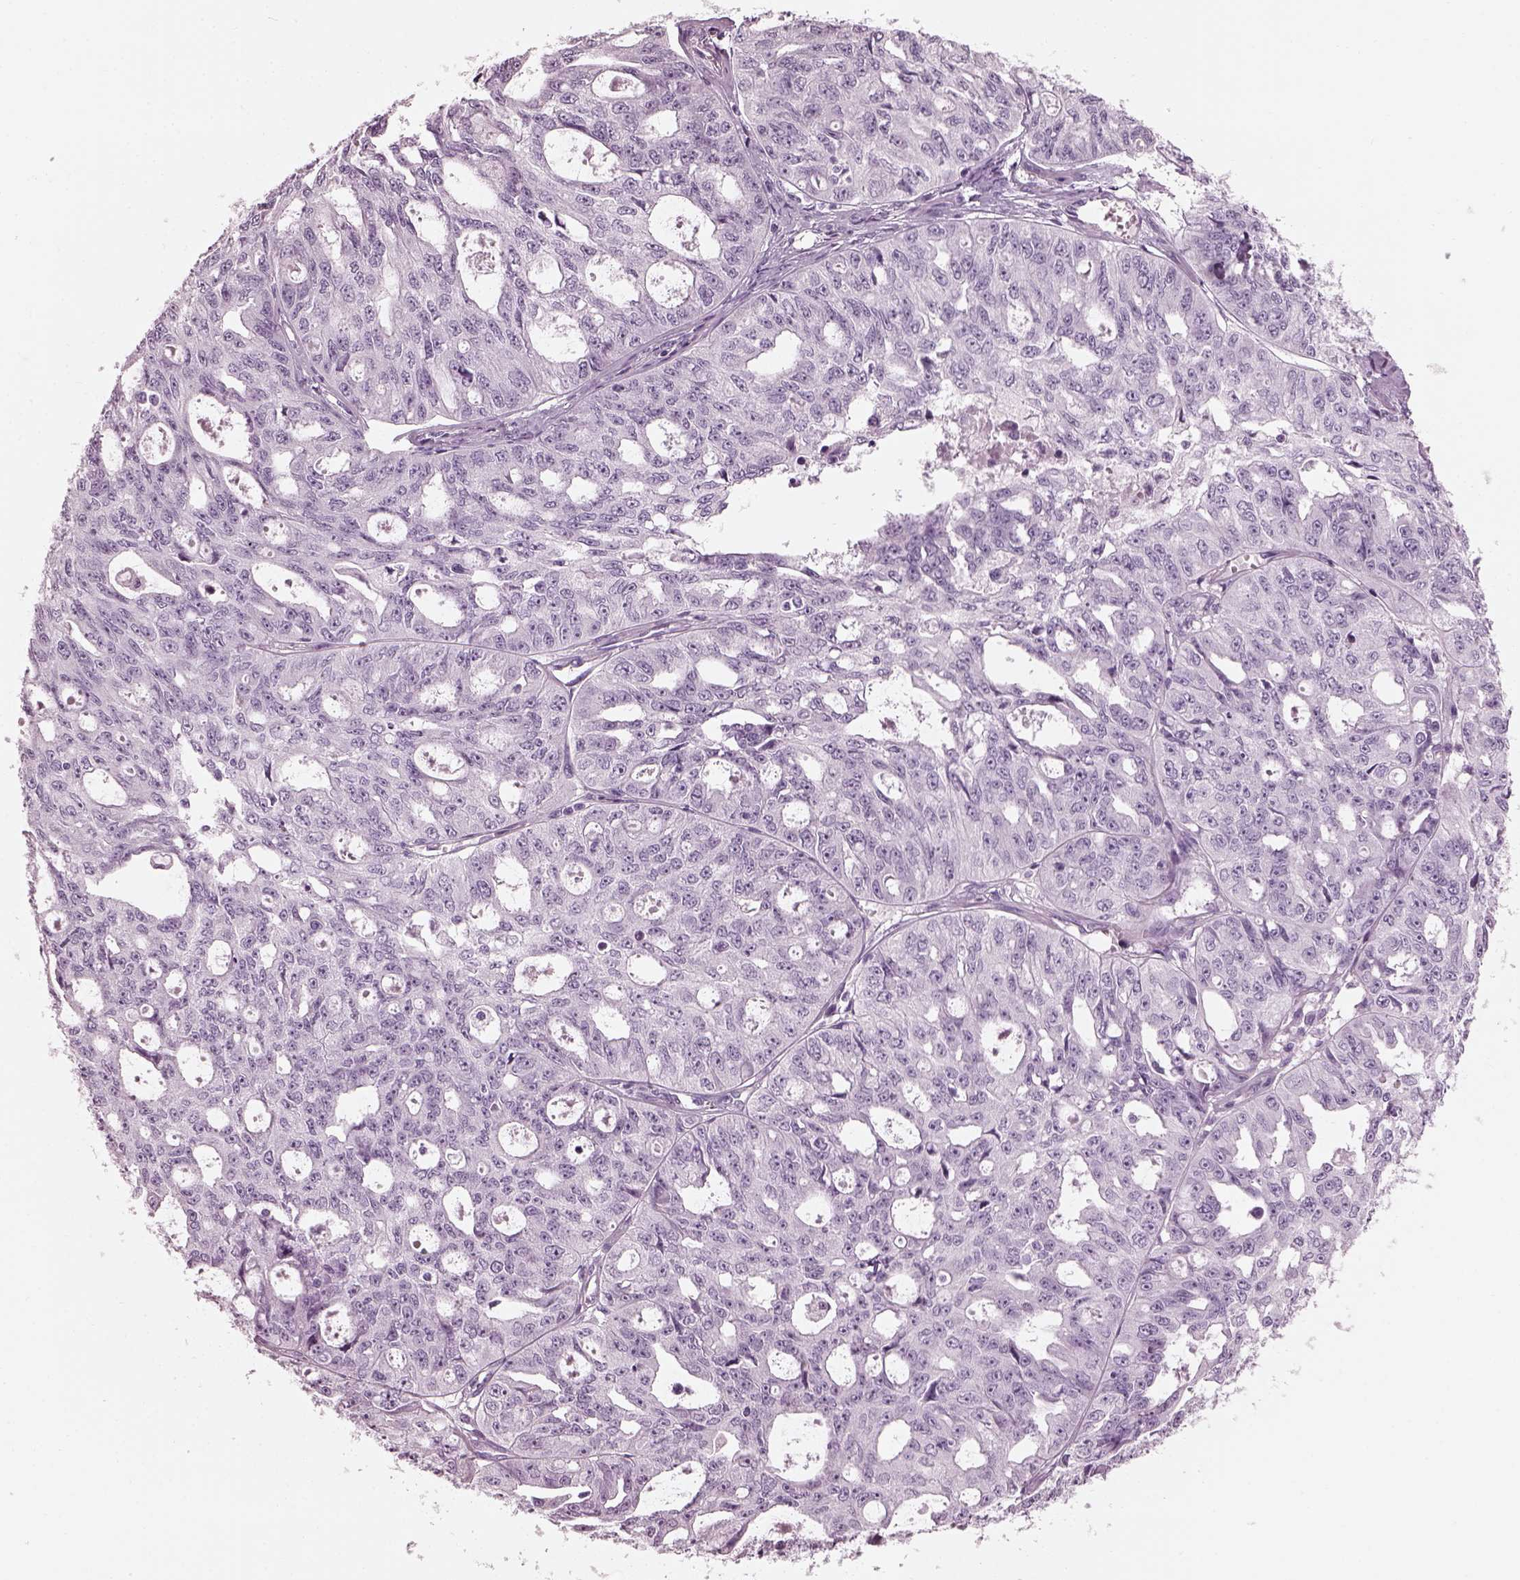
{"staining": {"intensity": "negative", "quantity": "none", "location": "none"}, "tissue": "ovarian cancer", "cell_type": "Tumor cells", "image_type": "cancer", "snomed": [{"axis": "morphology", "description": "Carcinoma, endometroid"}, {"axis": "topography", "description": "Ovary"}], "caption": "Immunohistochemical staining of ovarian endometroid carcinoma shows no significant staining in tumor cells.", "gene": "TCHHL1", "patient": {"sex": "female", "age": 65}}